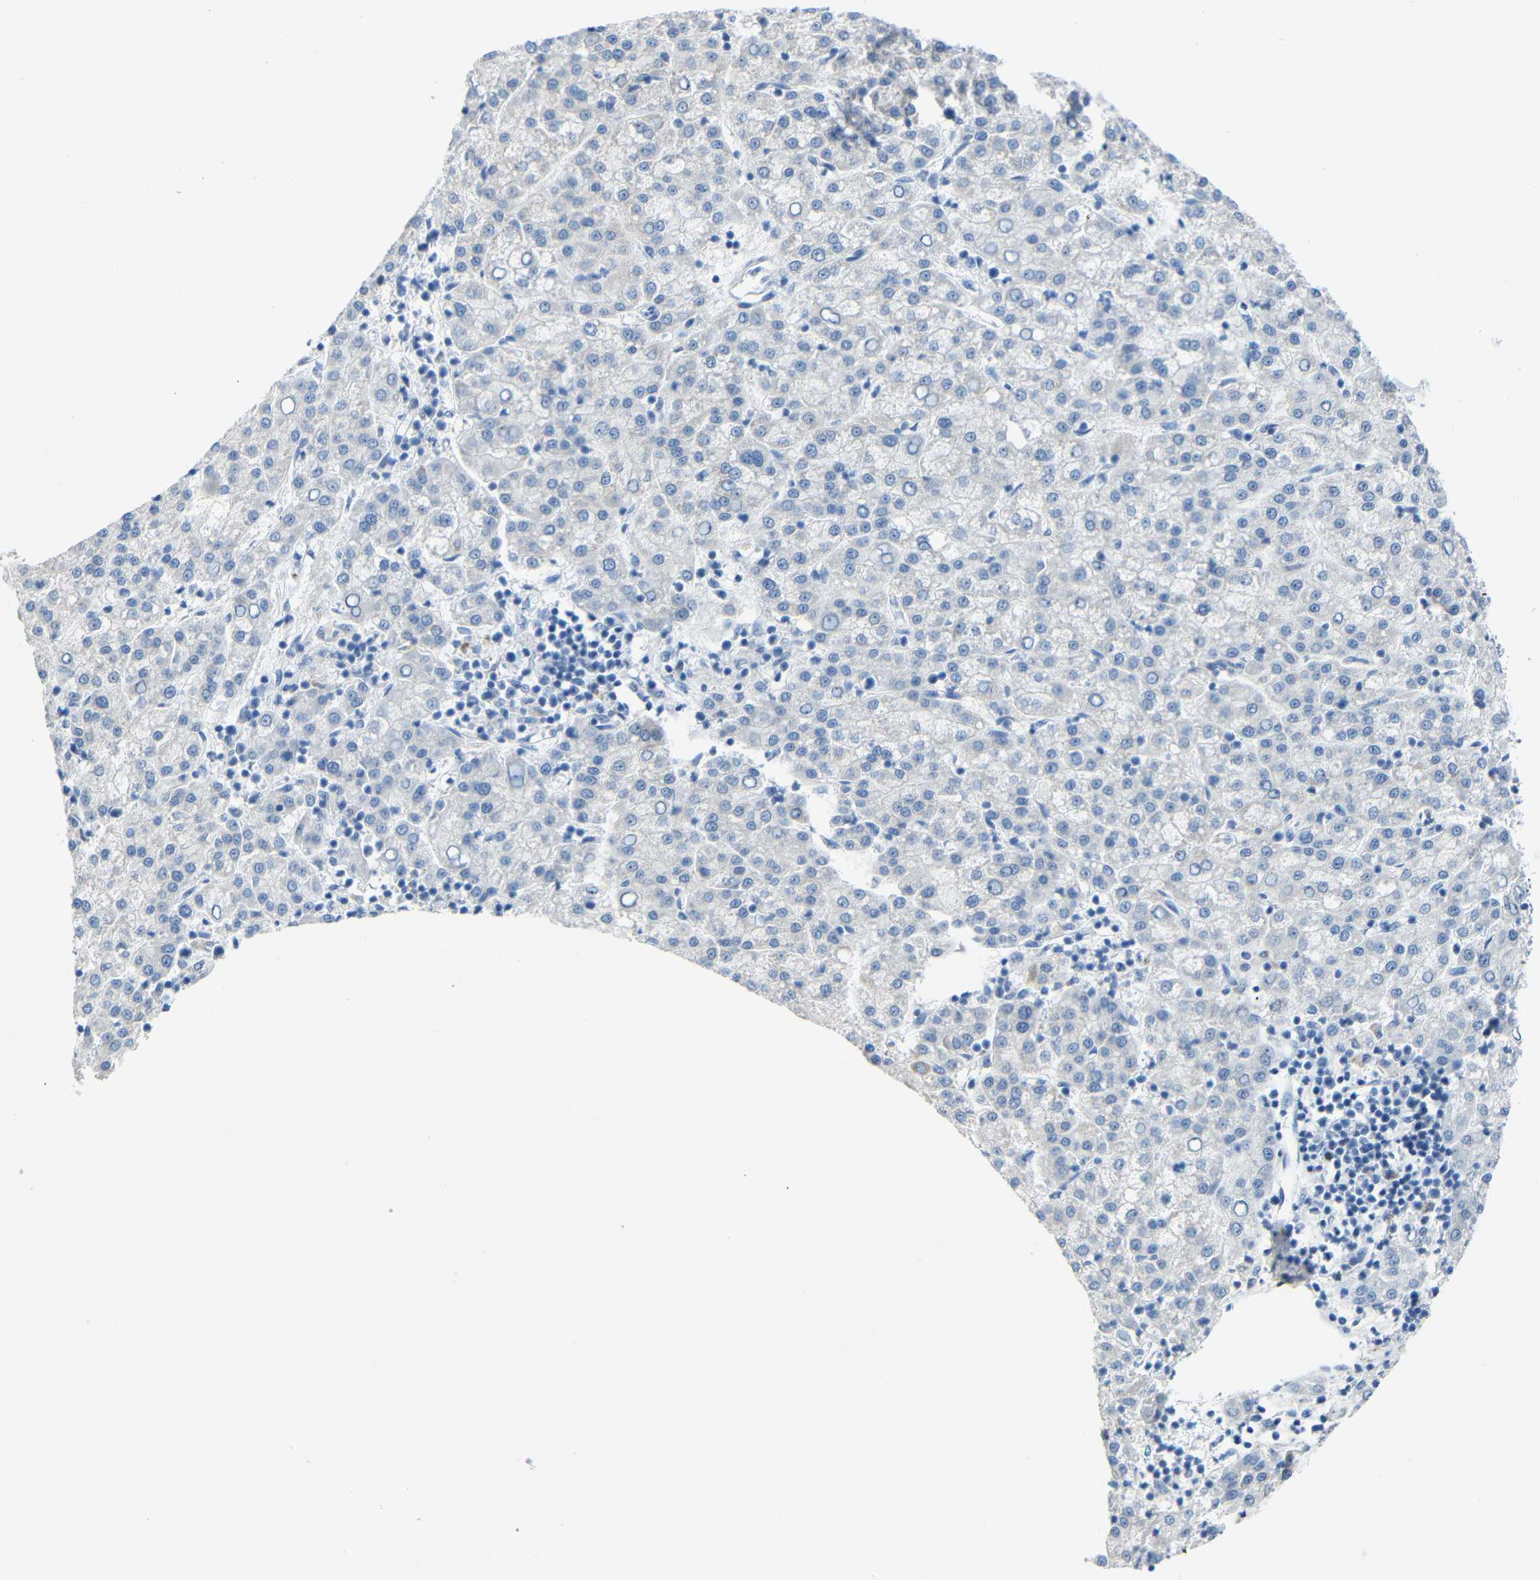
{"staining": {"intensity": "negative", "quantity": "none", "location": "none"}, "tissue": "liver cancer", "cell_type": "Tumor cells", "image_type": "cancer", "snomed": [{"axis": "morphology", "description": "Carcinoma, Hepatocellular, NOS"}, {"axis": "topography", "description": "Liver"}], "caption": "A high-resolution micrograph shows immunohistochemistry staining of hepatocellular carcinoma (liver), which displays no significant positivity in tumor cells. (Immunohistochemistry (ihc), brightfield microscopy, high magnification).", "gene": "C15orf48", "patient": {"sex": "female", "age": 58}}